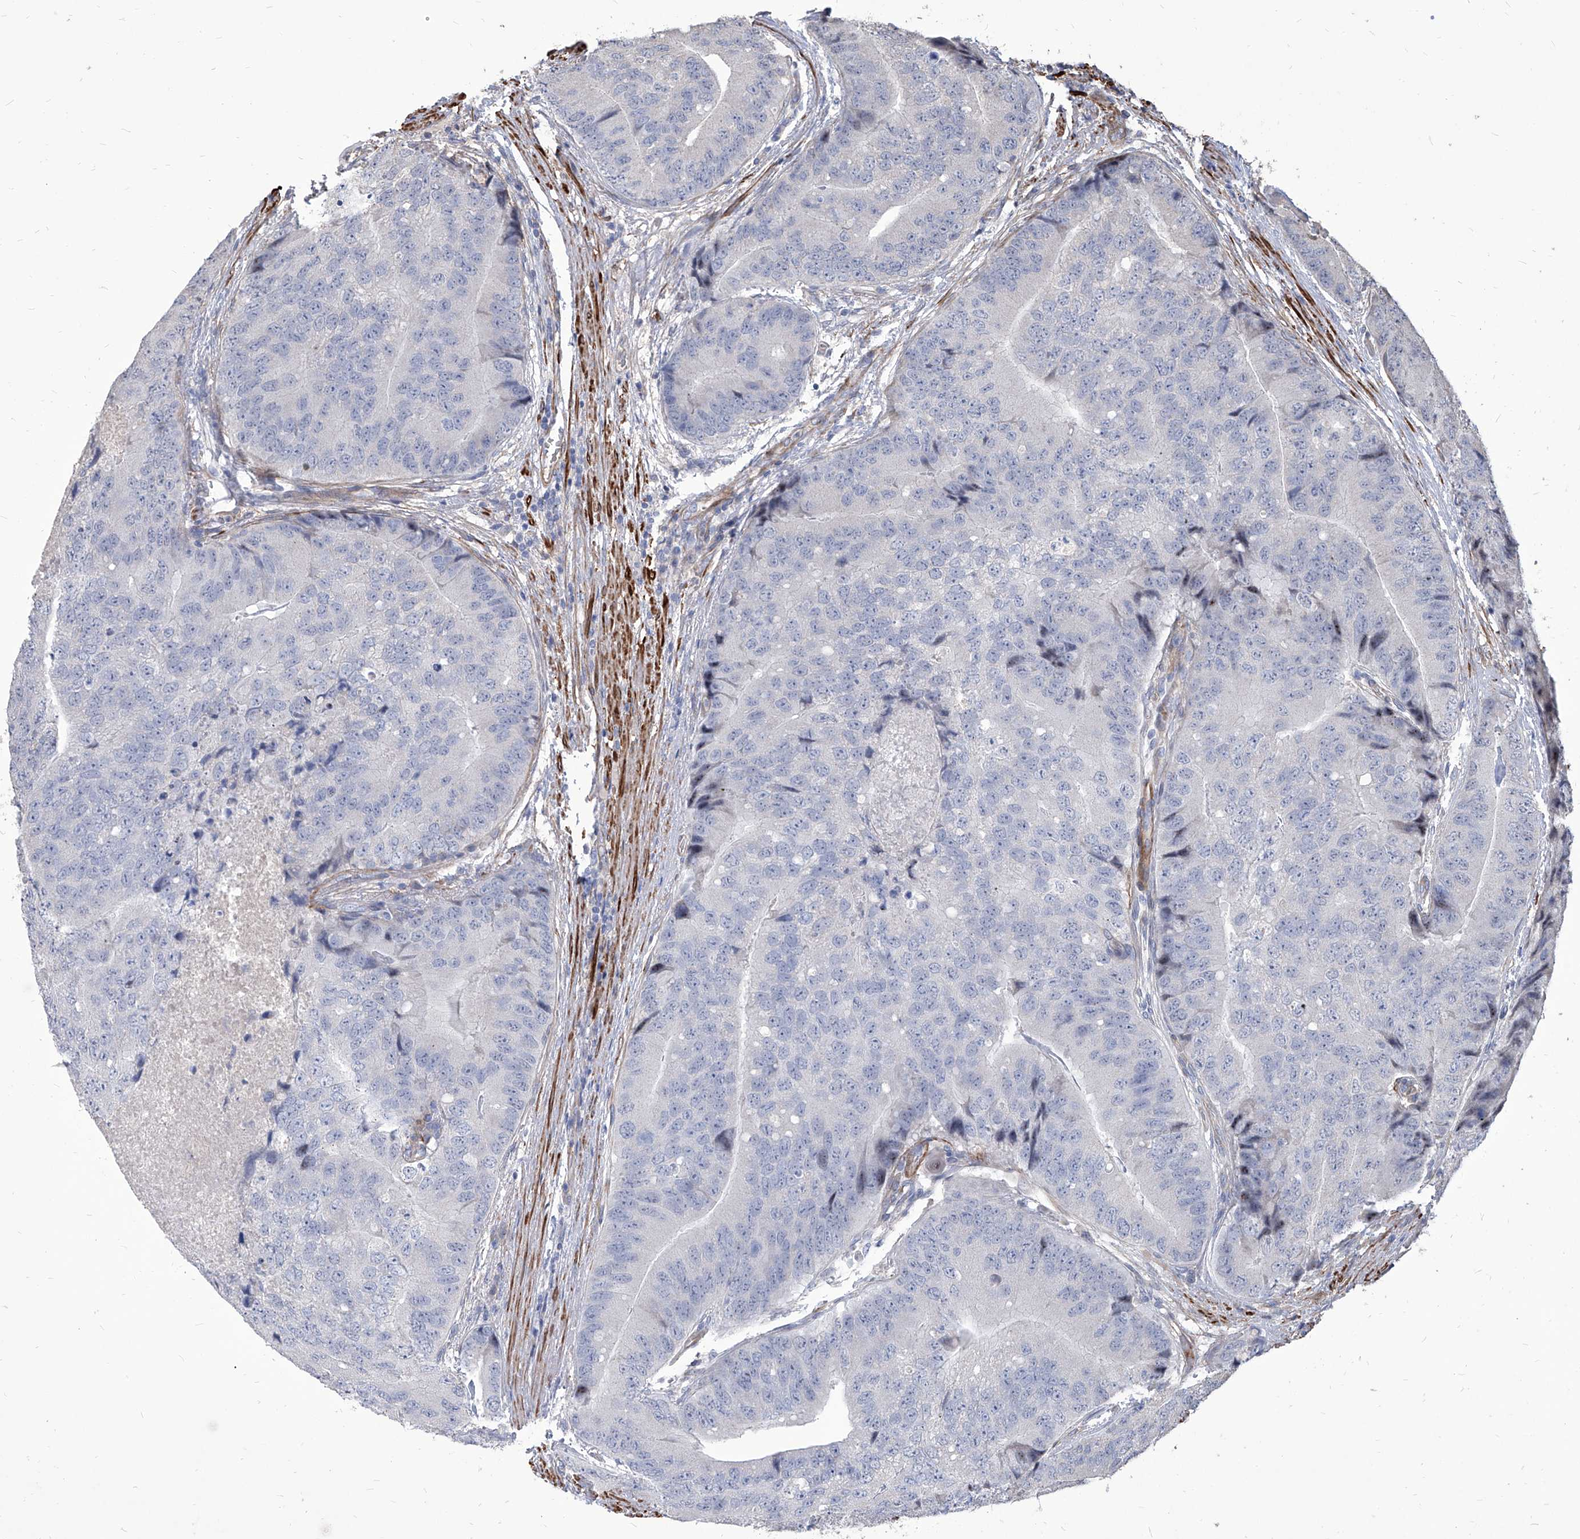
{"staining": {"intensity": "negative", "quantity": "none", "location": "none"}, "tissue": "prostate cancer", "cell_type": "Tumor cells", "image_type": "cancer", "snomed": [{"axis": "morphology", "description": "Adenocarcinoma, High grade"}, {"axis": "topography", "description": "Prostate"}], "caption": "This is an IHC histopathology image of human prostate cancer (adenocarcinoma (high-grade)). There is no expression in tumor cells.", "gene": "FAM83B", "patient": {"sex": "male", "age": 70}}